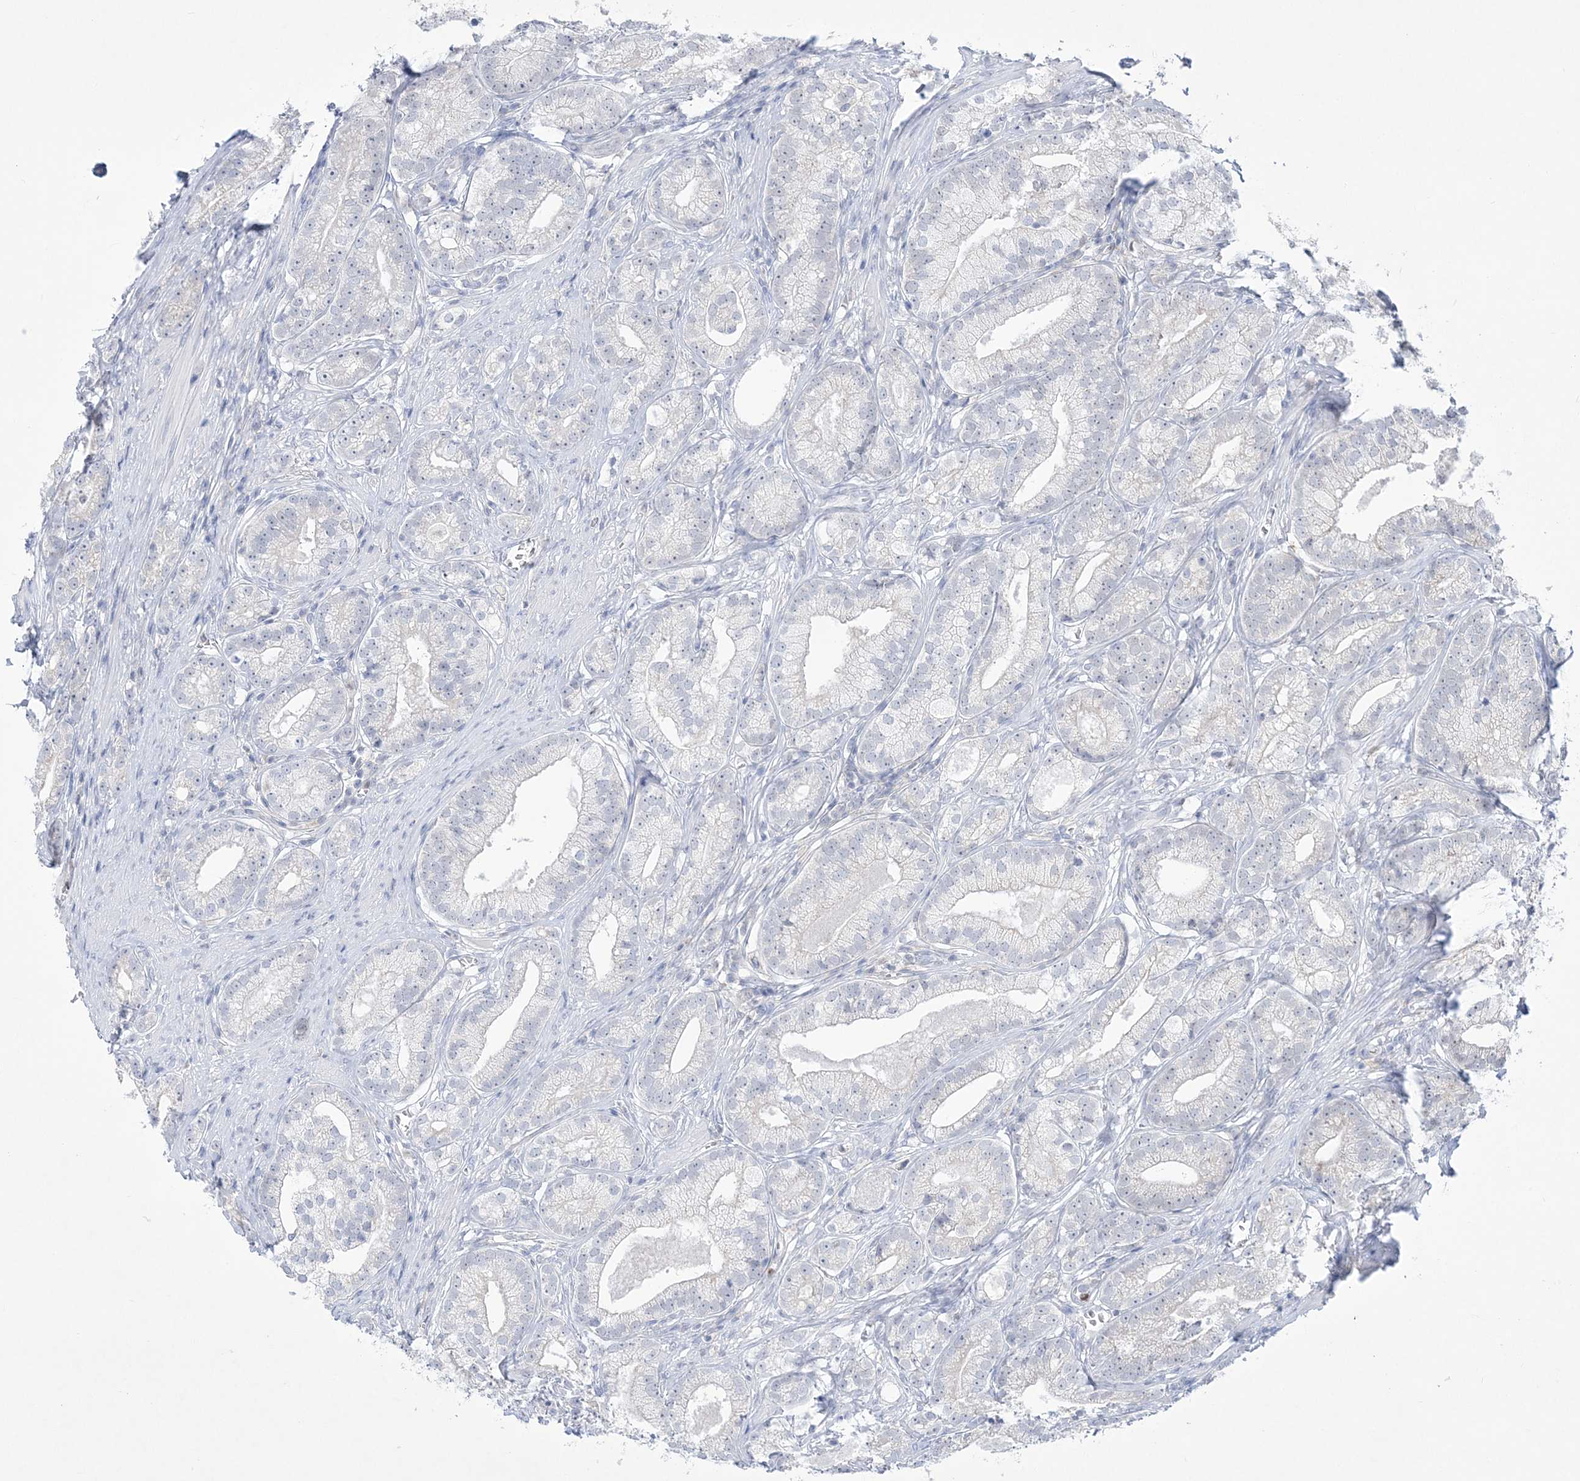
{"staining": {"intensity": "negative", "quantity": "none", "location": "none"}, "tissue": "prostate cancer", "cell_type": "Tumor cells", "image_type": "cancer", "snomed": [{"axis": "morphology", "description": "Adenocarcinoma, High grade"}, {"axis": "topography", "description": "Prostate"}], "caption": "A histopathology image of prostate cancer (high-grade adenocarcinoma) stained for a protein displays no brown staining in tumor cells. Brightfield microscopy of immunohistochemistry stained with DAB (brown) and hematoxylin (blue), captured at high magnification.", "gene": "WDR27", "patient": {"sex": "male", "age": 69}}